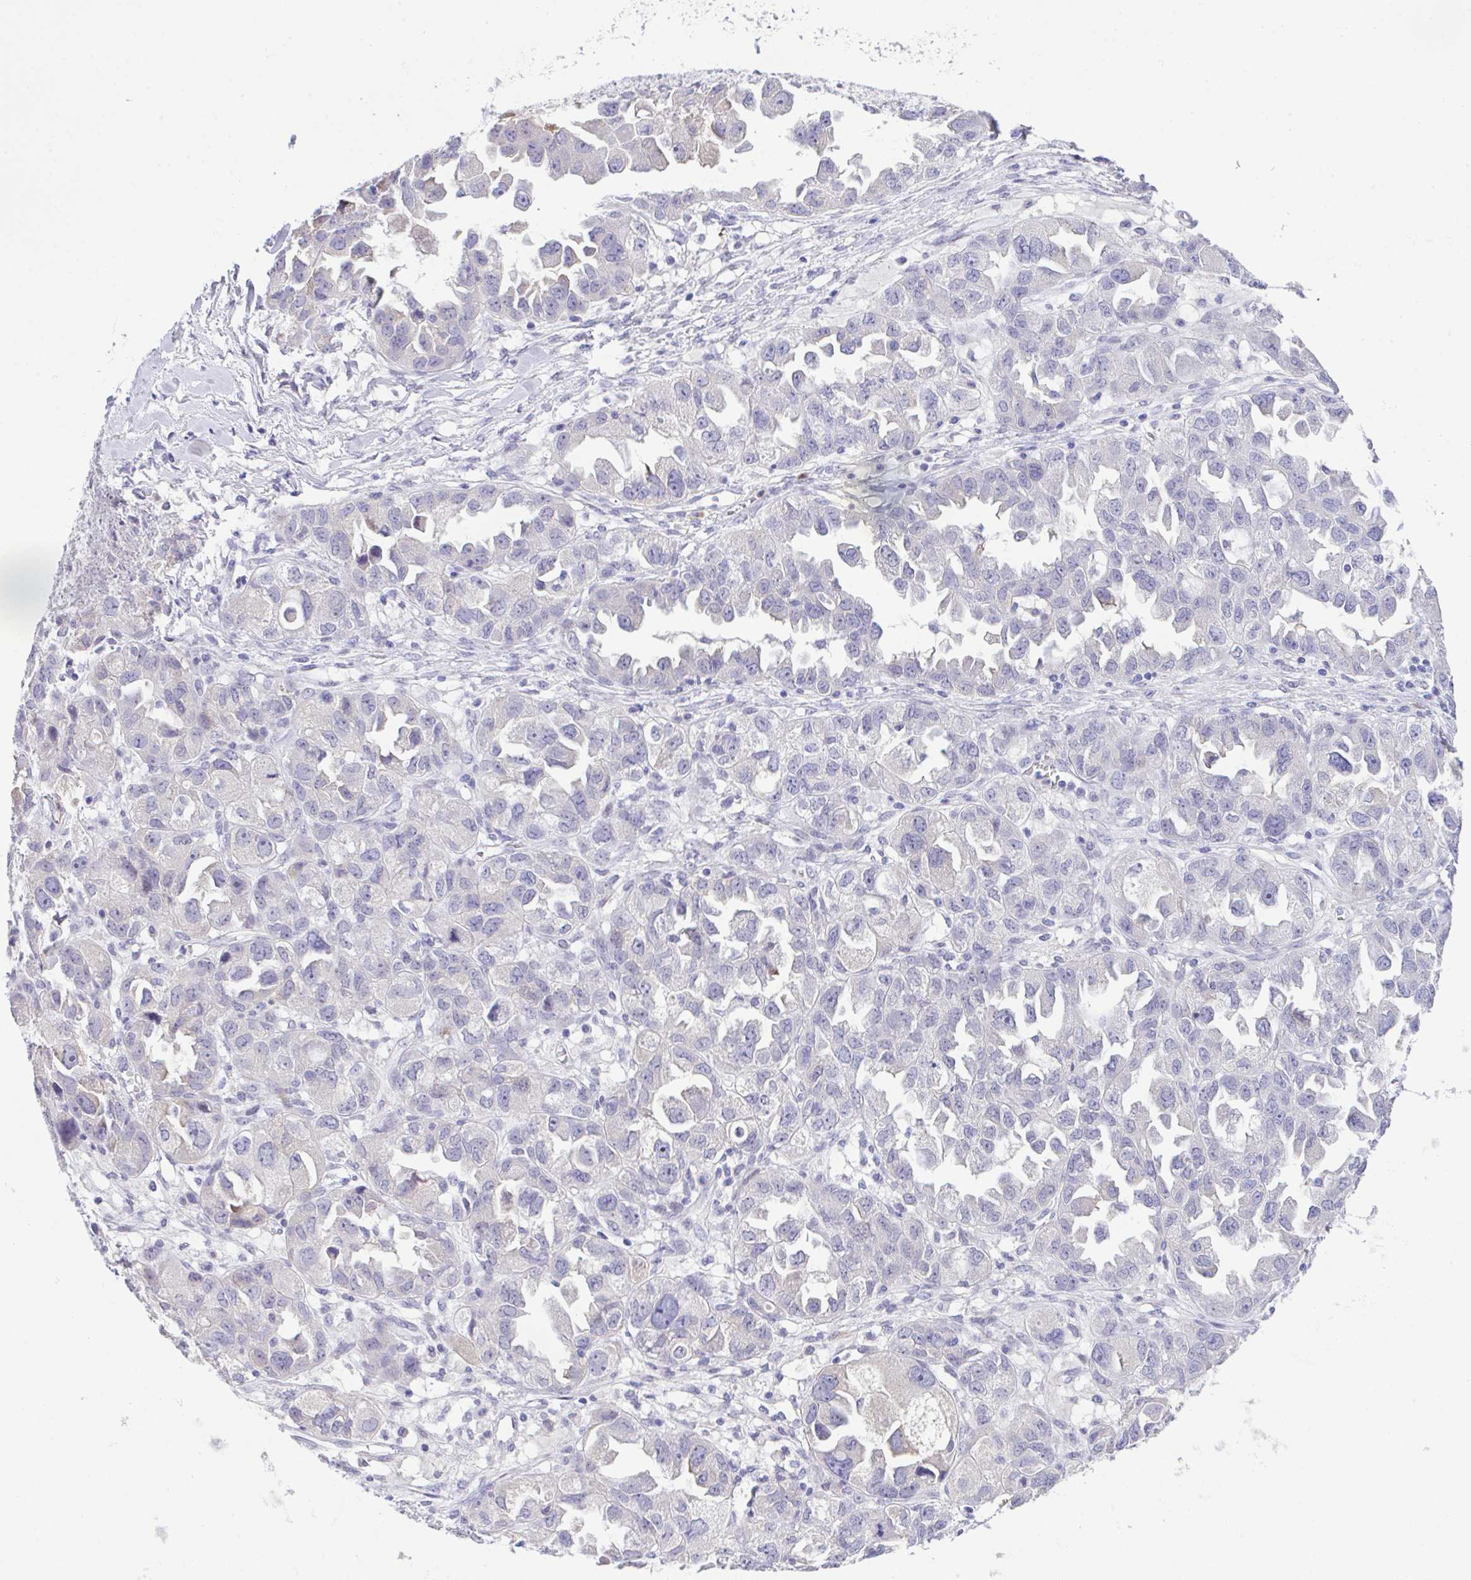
{"staining": {"intensity": "negative", "quantity": "none", "location": "none"}, "tissue": "ovarian cancer", "cell_type": "Tumor cells", "image_type": "cancer", "snomed": [{"axis": "morphology", "description": "Cystadenocarcinoma, serous, NOS"}, {"axis": "topography", "description": "Ovary"}], "caption": "The immunohistochemistry (IHC) histopathology image has no significant positivity in tumor cells of ovarian cancer tissue. (Brightfield microscopy of DAB (3,3'-diaminobenzidine) immunohistochemistry (IHC) at high magnification).", "gene": "HOXB4", "patient": {"sex": "female", "age": 84}}